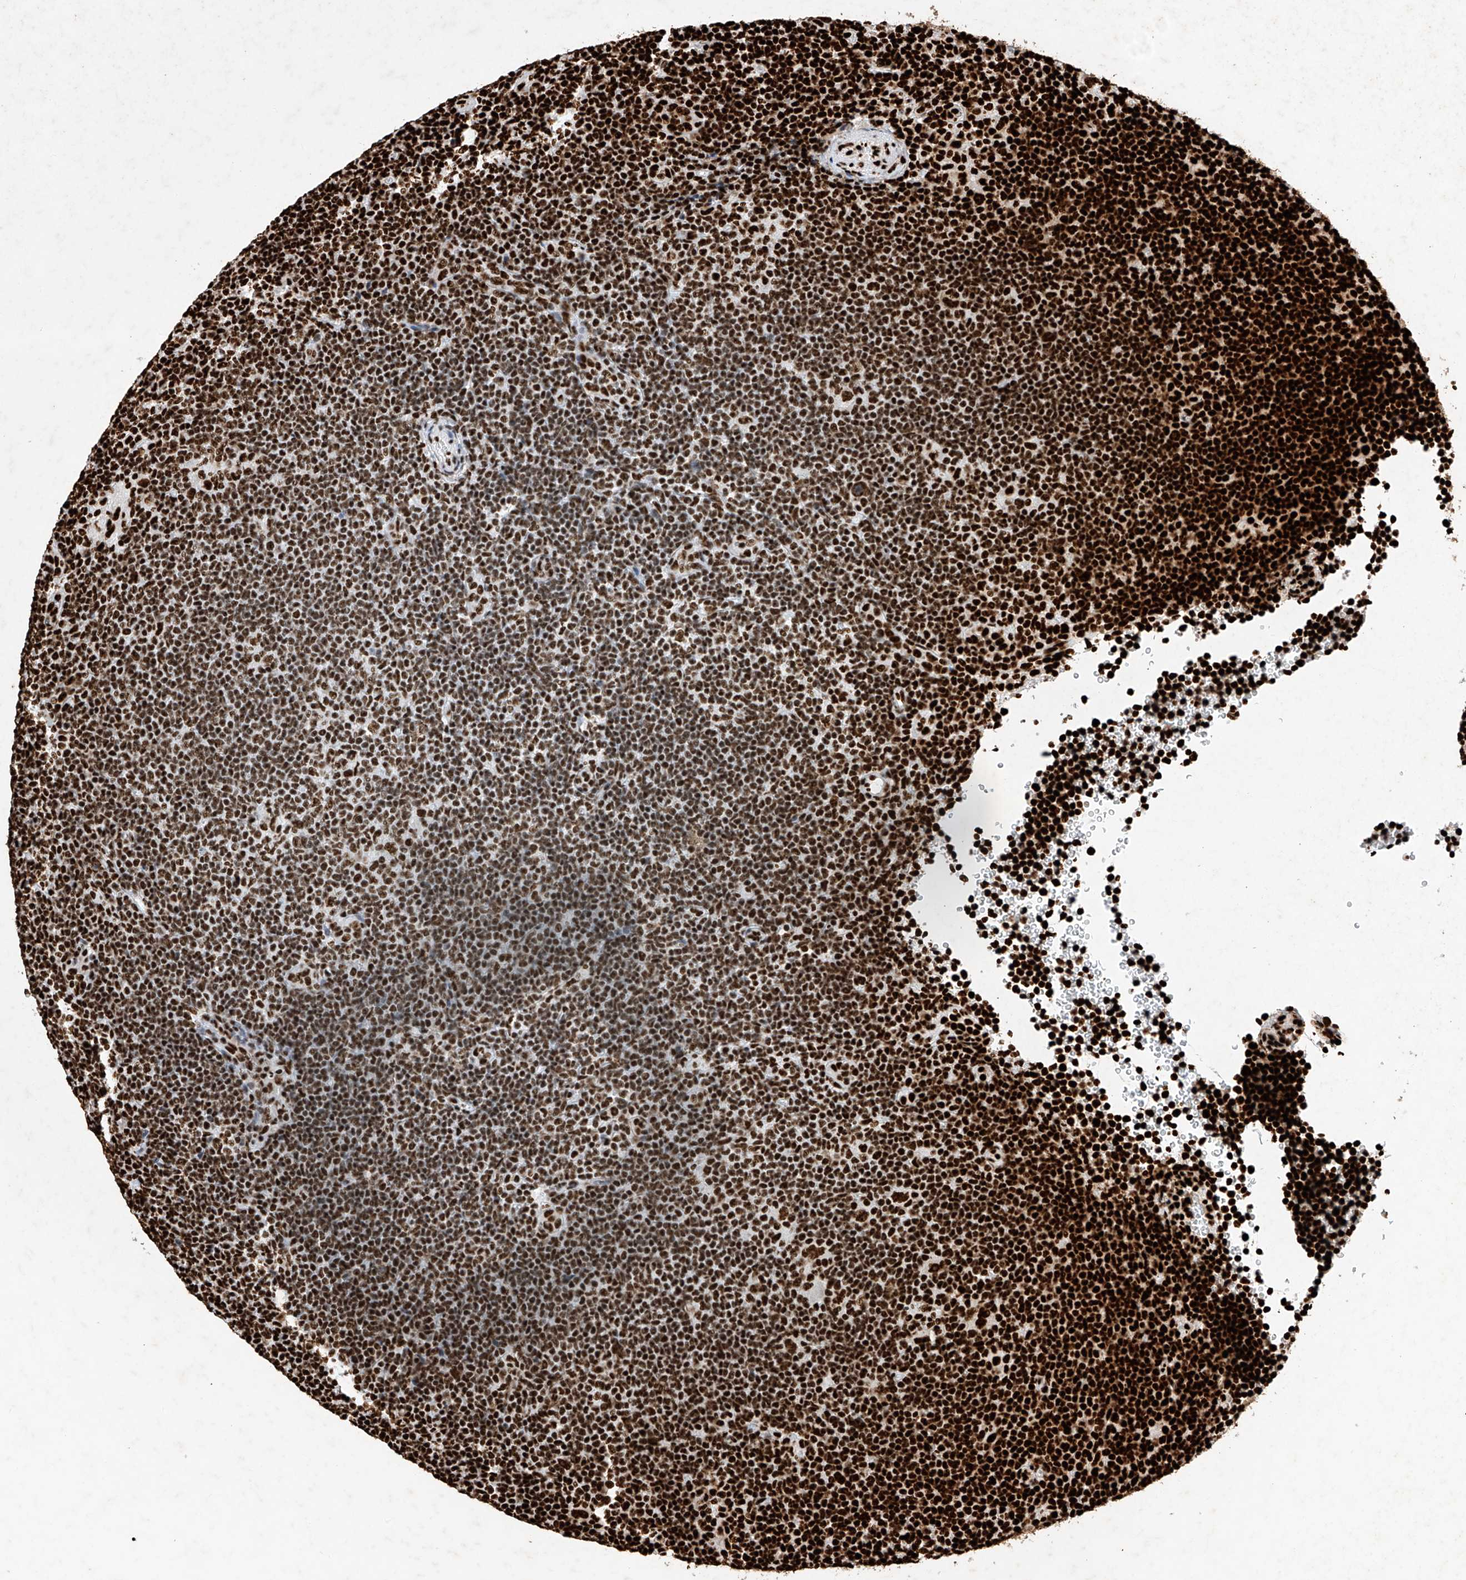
{"staining": {"intensity": "strong", "quantity": ">75%", "location": "nuclear"}, "tissue": "lymphoma", "cell_type": "Tumor cells", "image_type": "cancer", "snomed": [{"axis": "morphology", "description": "Hodgkin's disease, NOS"}, {"axis": "topography", "description": "Lymph node"}], "caption": "Tumor cells reveal high levels of strong nuclear staining in approximately >75% of cells in Hodgkin's disease. (DAB = brown stain, brightfield microscopy at high magnification).", "gene": "SRSF6", "patient": {"sex": "female", "age": 57}}